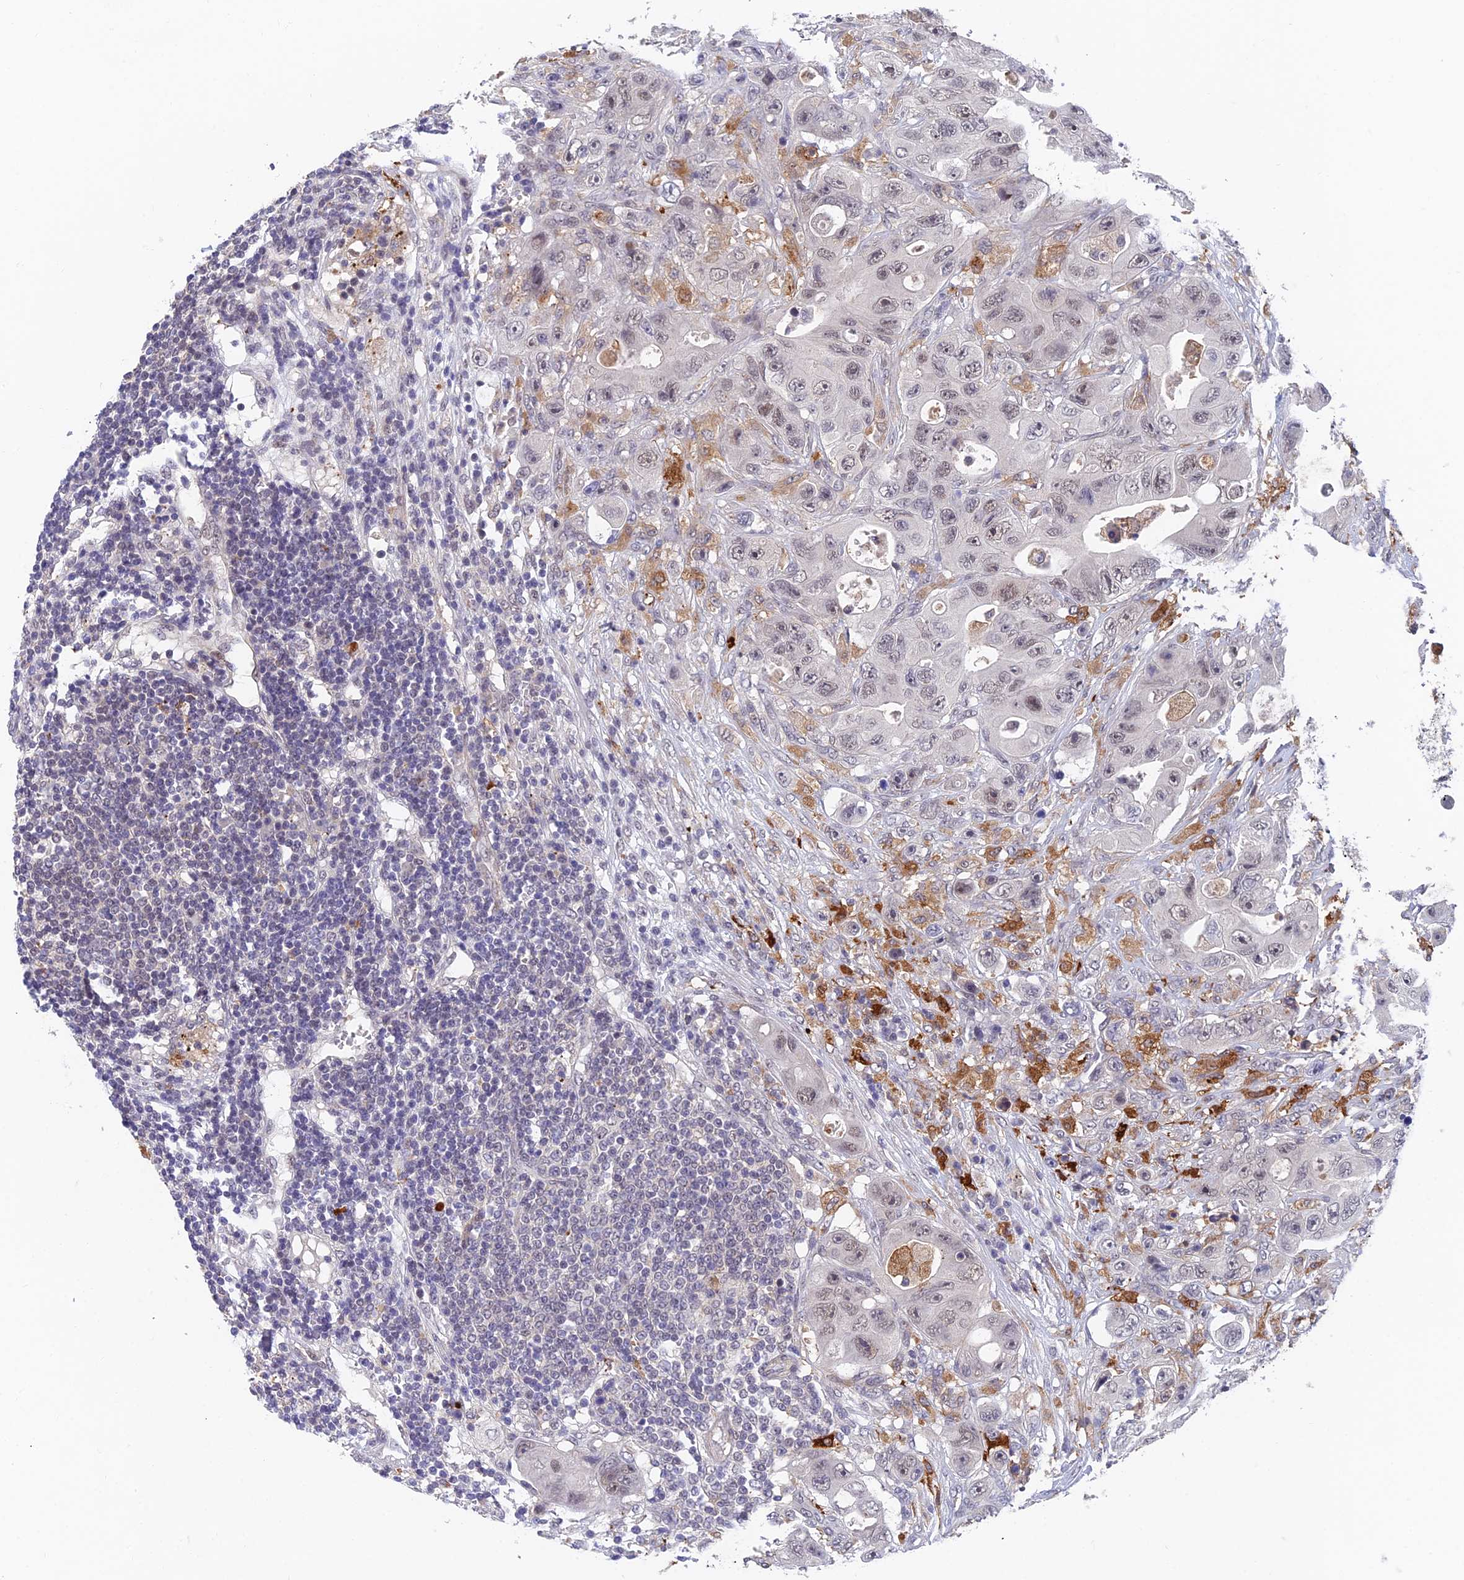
{"staining": {"intensity": "moderate", "quantity": "<25%", "location": "cytoplasmic/membranous"}, "tissue": "colorectal cancer", "cell_type": "Tumor cells", "image_type": "cancer", "snomed": [{"axis": "morphology", "description": "Adenocarcinoma, NOS"}, {"axis": "topography", "description": "Colon"}], "caption": "Colorectal cancer (adenocarcinoma) stained with a protein marker demonstrates moderate staining in tumor cells.", "gene": "NSMCE1", "patient": {"sex": "female", "age": 46}}